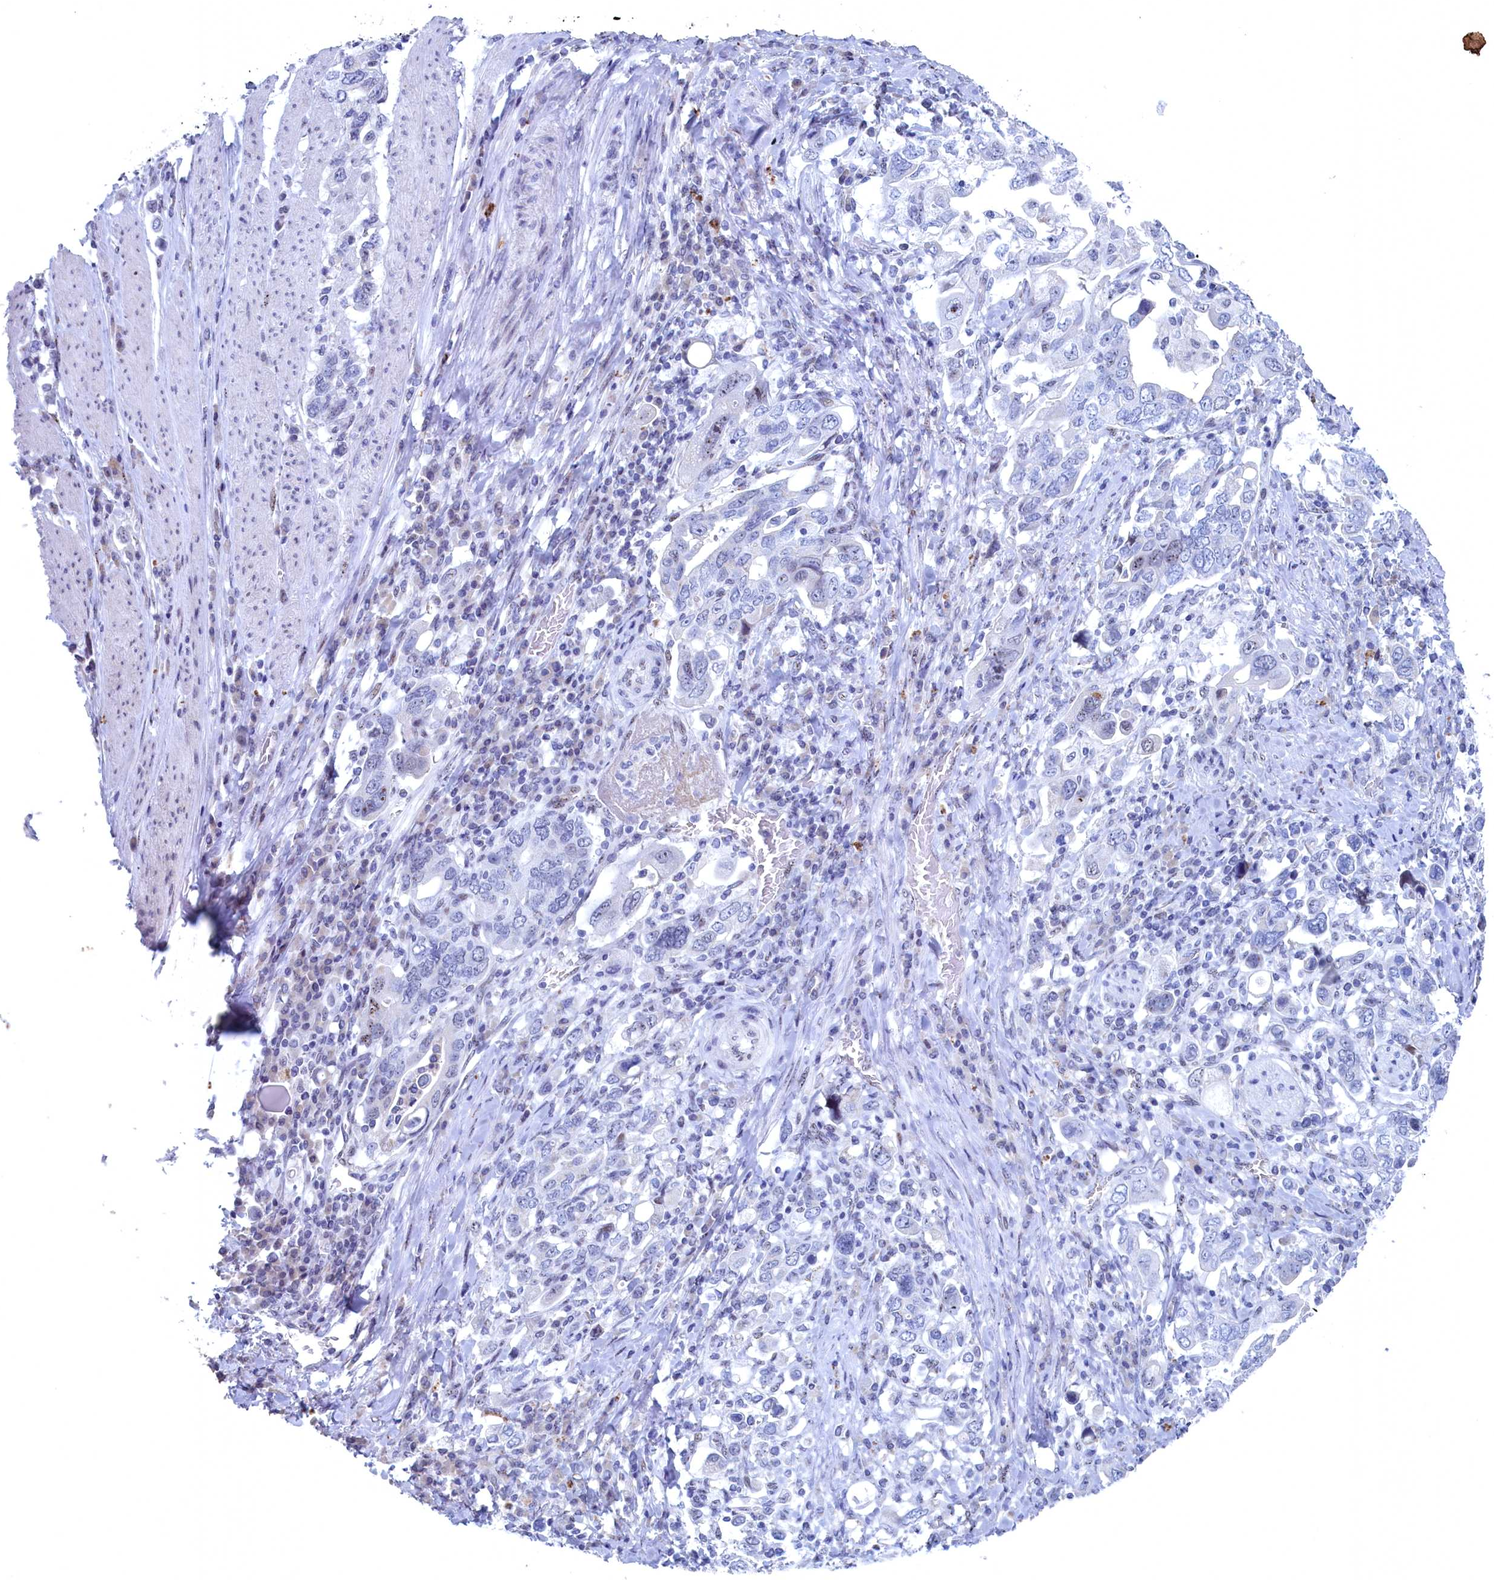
{"staining": {"intensity": "negative", "quantity": "none", "location": "none"}, "tissue": "stomach cancer", "cell_type": "Tumor cells", "image_type": "cancer", "snomed": [{"axis": "morphology", "description": "Adenocarcinoma, NOS"}, {"axis": "topography", "description": "Stomach, upper"}, {"axis": "topography", "description": "Stomach"}], "caption": "Immunohistochemistry (IHC) histopathology image of neoplastic tissue: human stomach adenocarcinoma stained with DAB (3,3'-diaminobenzidine) demonstrates no significant protein expression in tumor cells.", "gene": "WDR76", "patient": {"sex": "male", "age": 62}}